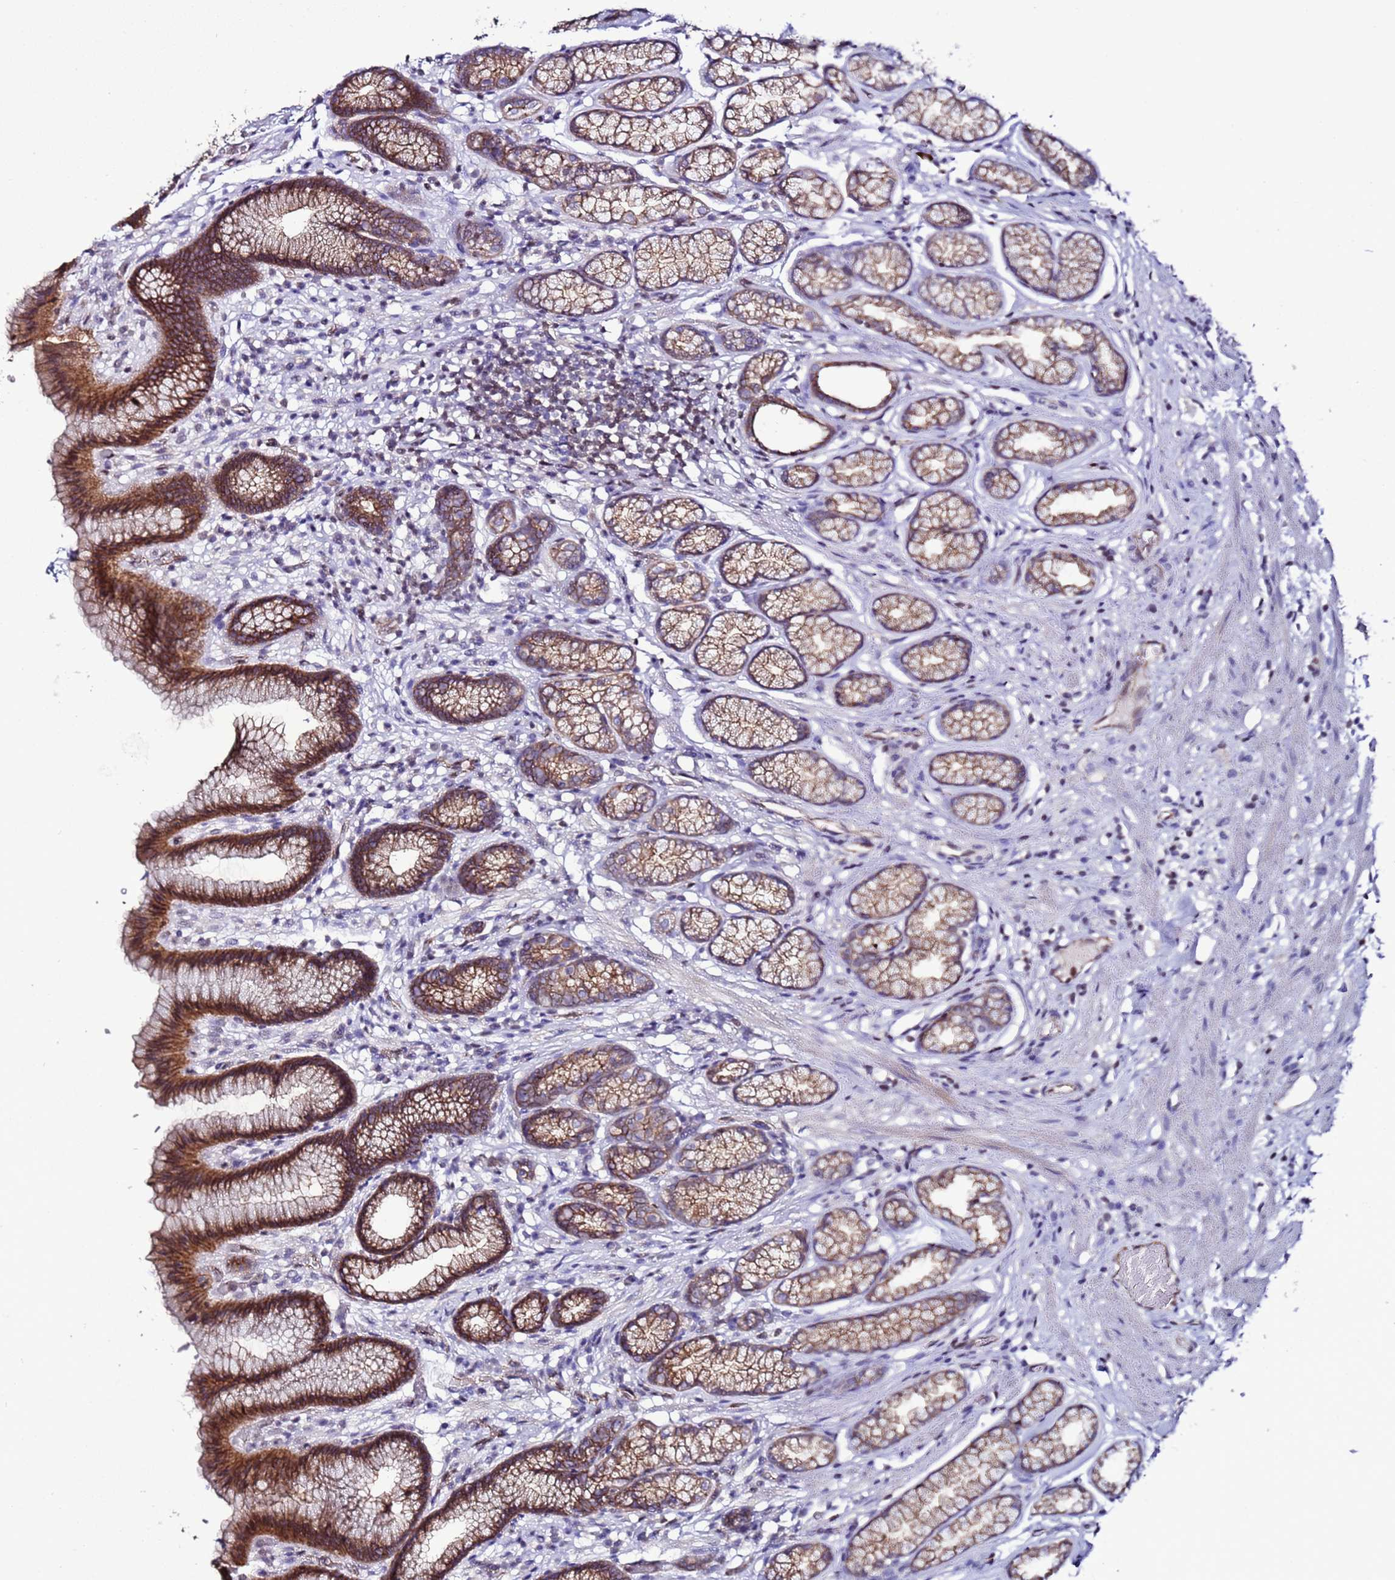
{"staining": {"intensity": "moderate", "quantity": ">75%", "location": "cytoplasmic/membranous,nuclear"}, "tissue": "stomach", "cell_type": "Glandular cells", "image_type": "normal", "snomed": [{"axis": "morphology", "description": "Normal tissue, NOS"}, {"axis": "topography", "description": "Stomach"}], "caption": "DAB immunohistochemical staining of benign stomach exhibits moderate cytoplasmic/membranous,nuclear protein positivity in approximately >75% of glandular cells. (DAB IHC with brightfield microscopy, high magnification).", "gene": "TENM3", "patient": {"sex": "male", "age": 42}}